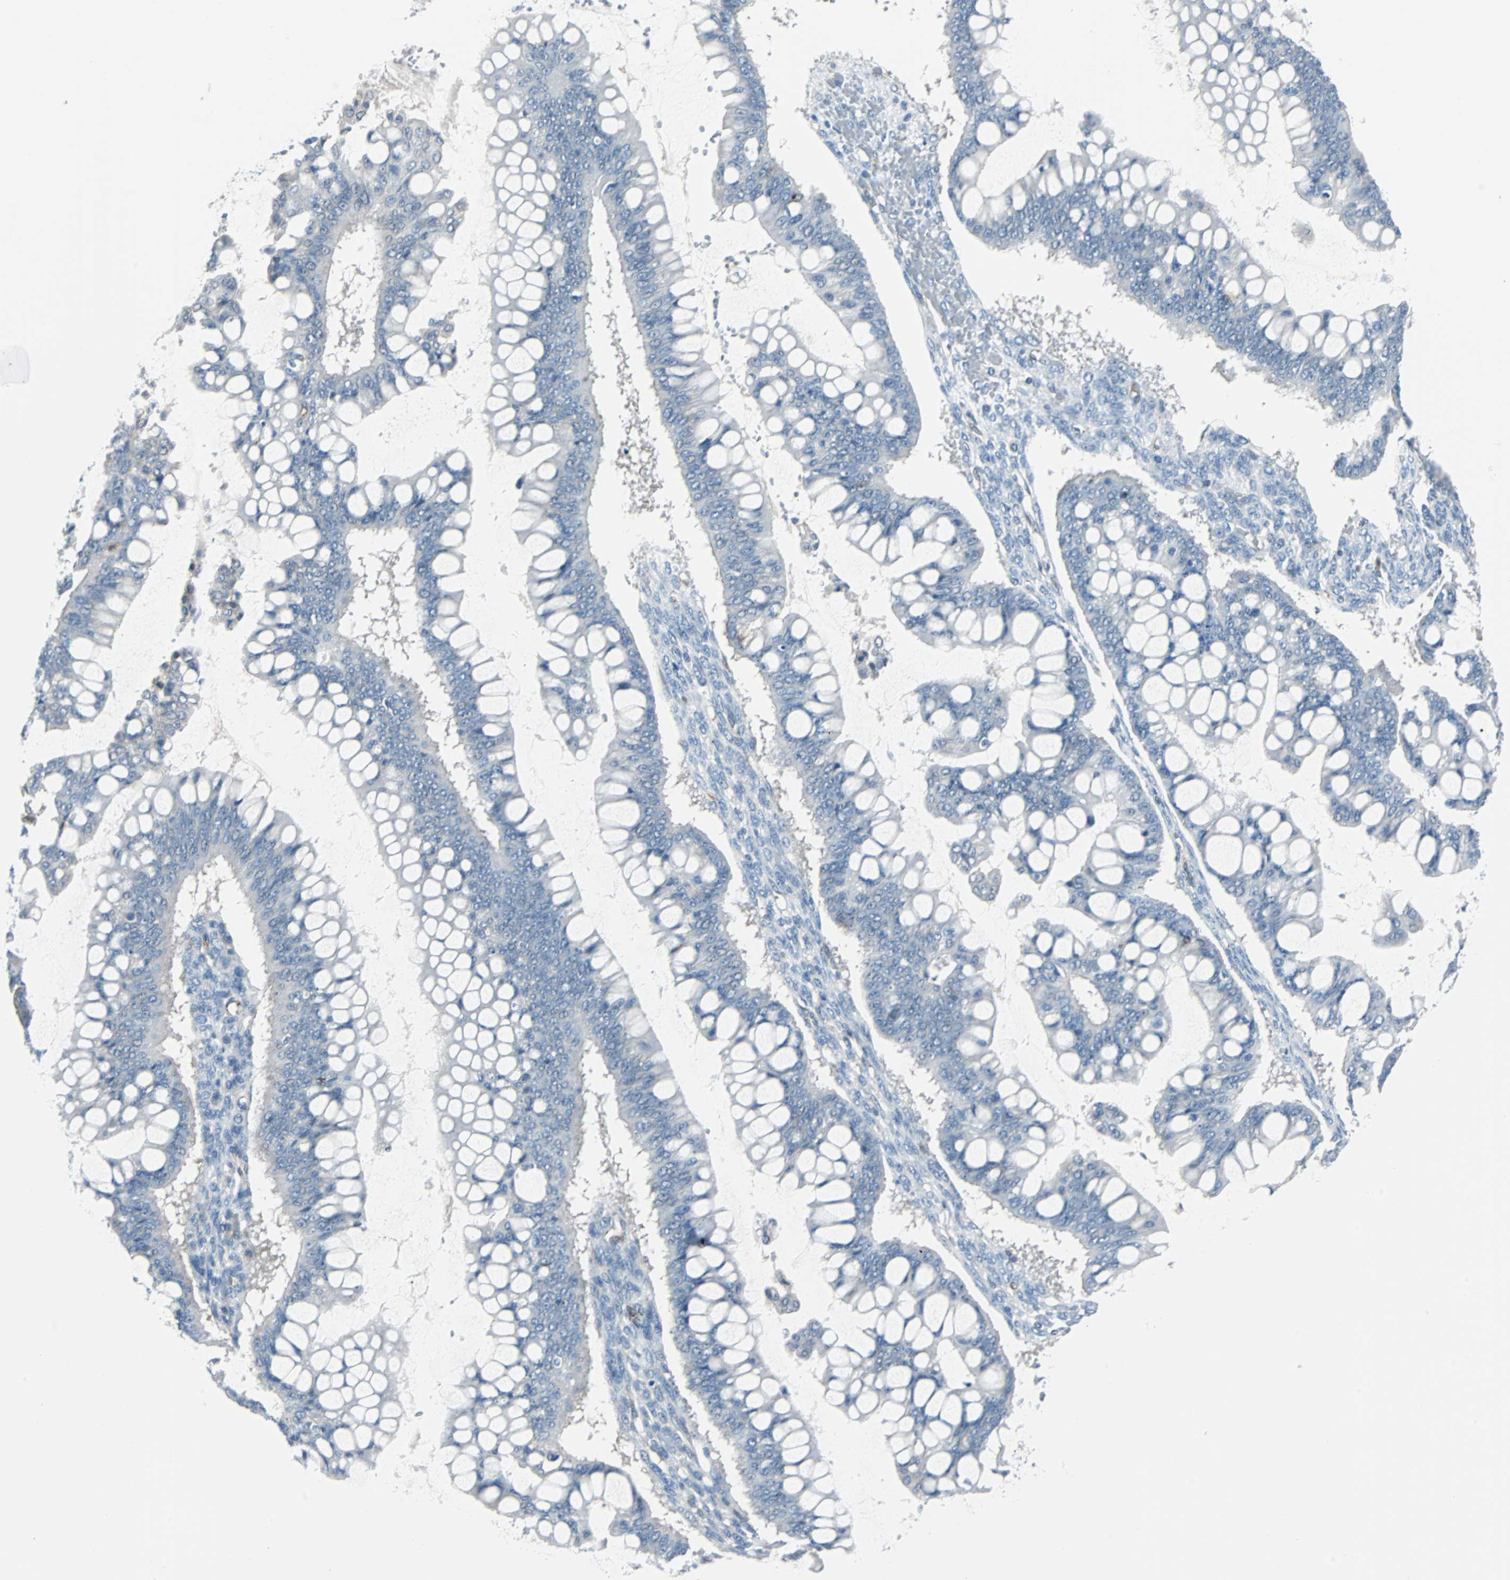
{"staining": {"intensity": "negative", "quantity": "none", "location": "none"}, "tissue": "ovarian cancer", "cell_type": "Tumor cells", "image_type": "cancer", "snomed": [{"axis": "morphology", "description": "Cystadenocarcinoma, mucinous, NOS"}, {"axis": "topography", "description": "Ovary"}], "caption": "Immunohistochemistry image of human ovarian mucinous cystadenocarcinoma stained for a protein (brown), which exhibits no staining in tumor cells.", "gene": "SWAP70", "patient": {"sex": "female", "age": 73}}